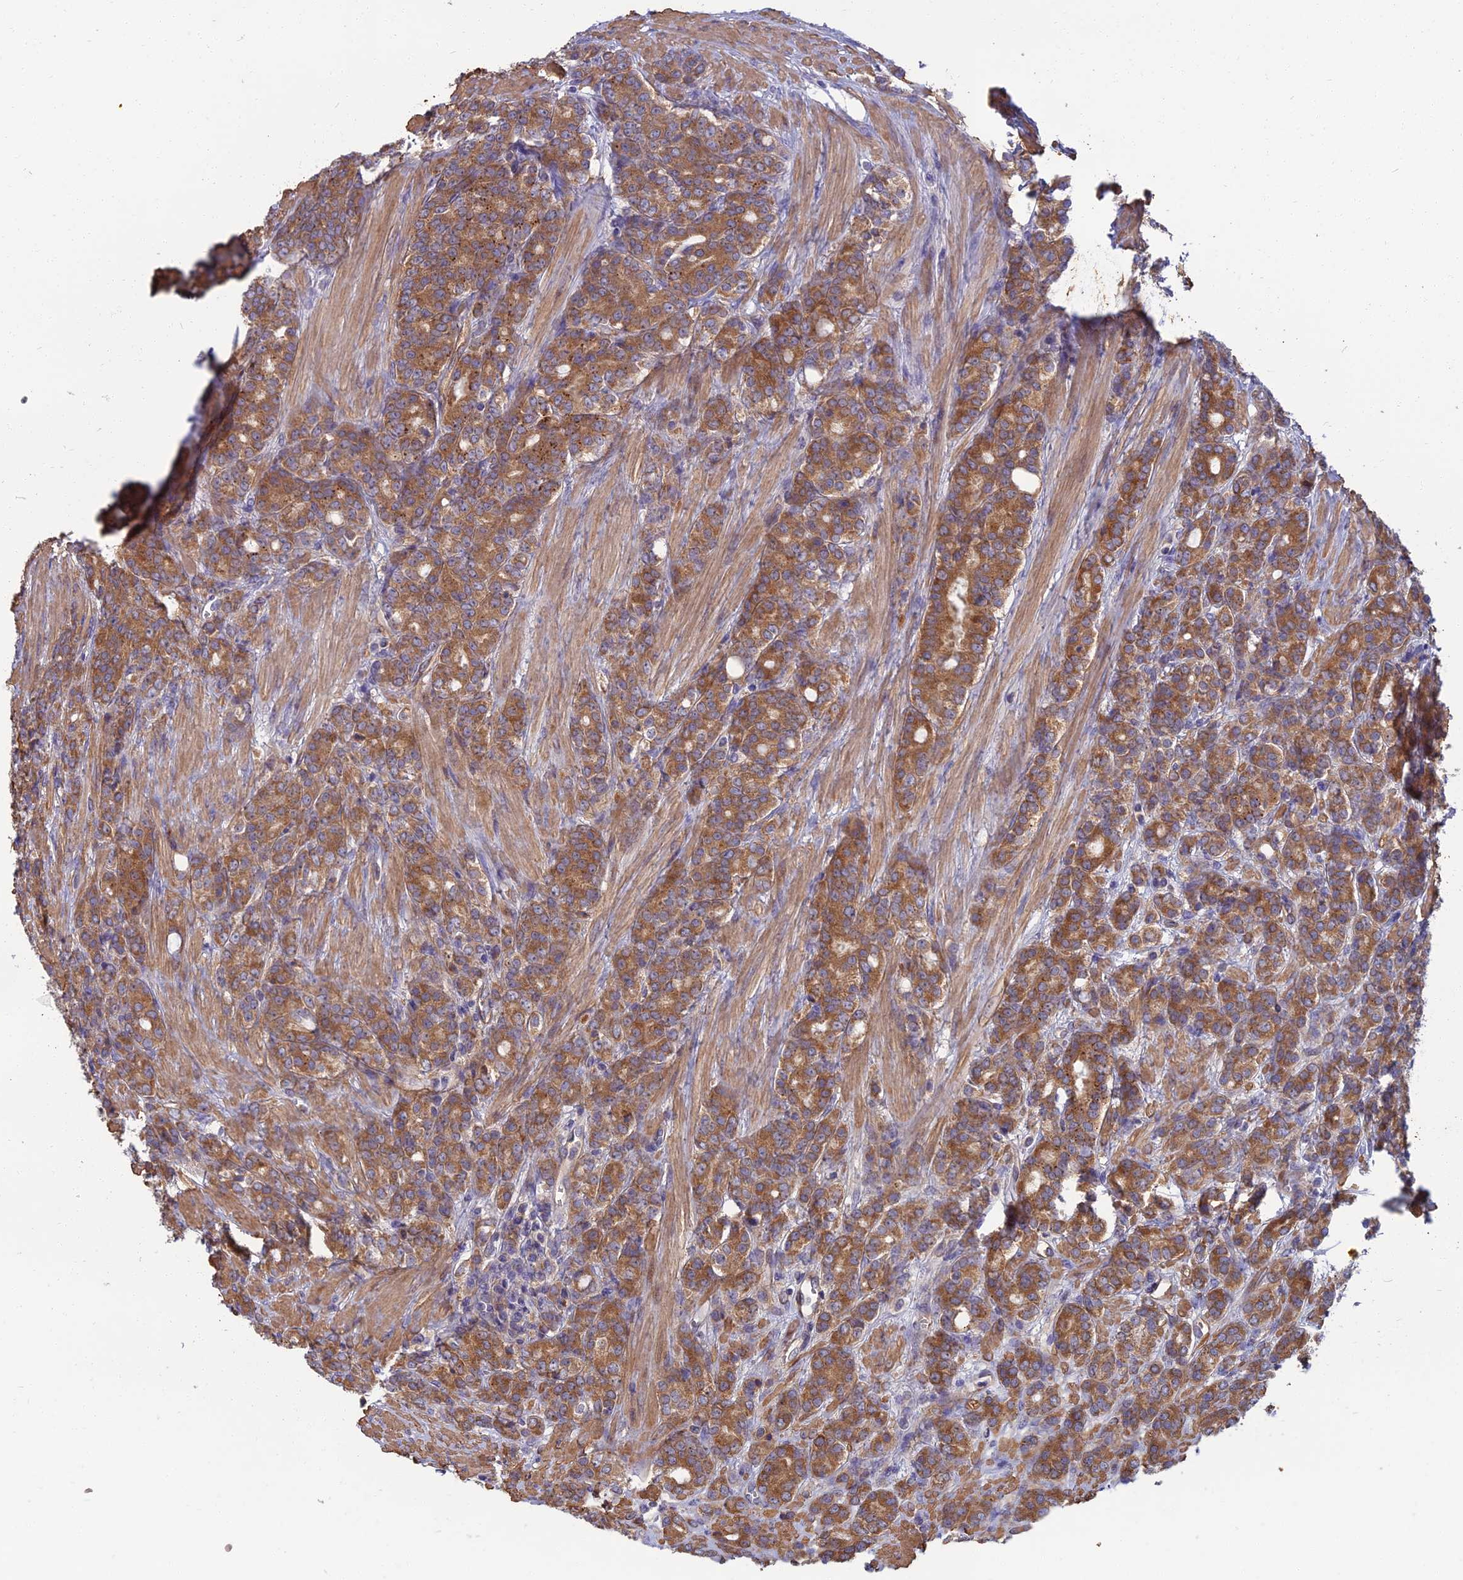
{"staining": {"intensity": "moderate", "quantity": ">75%", "location": "cytoplasmic/membranous"}, "tissue": "prostate cancer", "cell_type": "Tumor cells", "image_type": "cancer", "snomed": [{"axis": "morphology", "description": "Adenocarcinoma, High grade"}, {"axis": "topography", "description": "Prostate"}], "caption": "Human prostate high-grade adenocarcinoma stained with a protein marker reveals moderate staining in tumor cells.", "gene": "WDR24", "patient": {"sex": "male", "age": 62}}